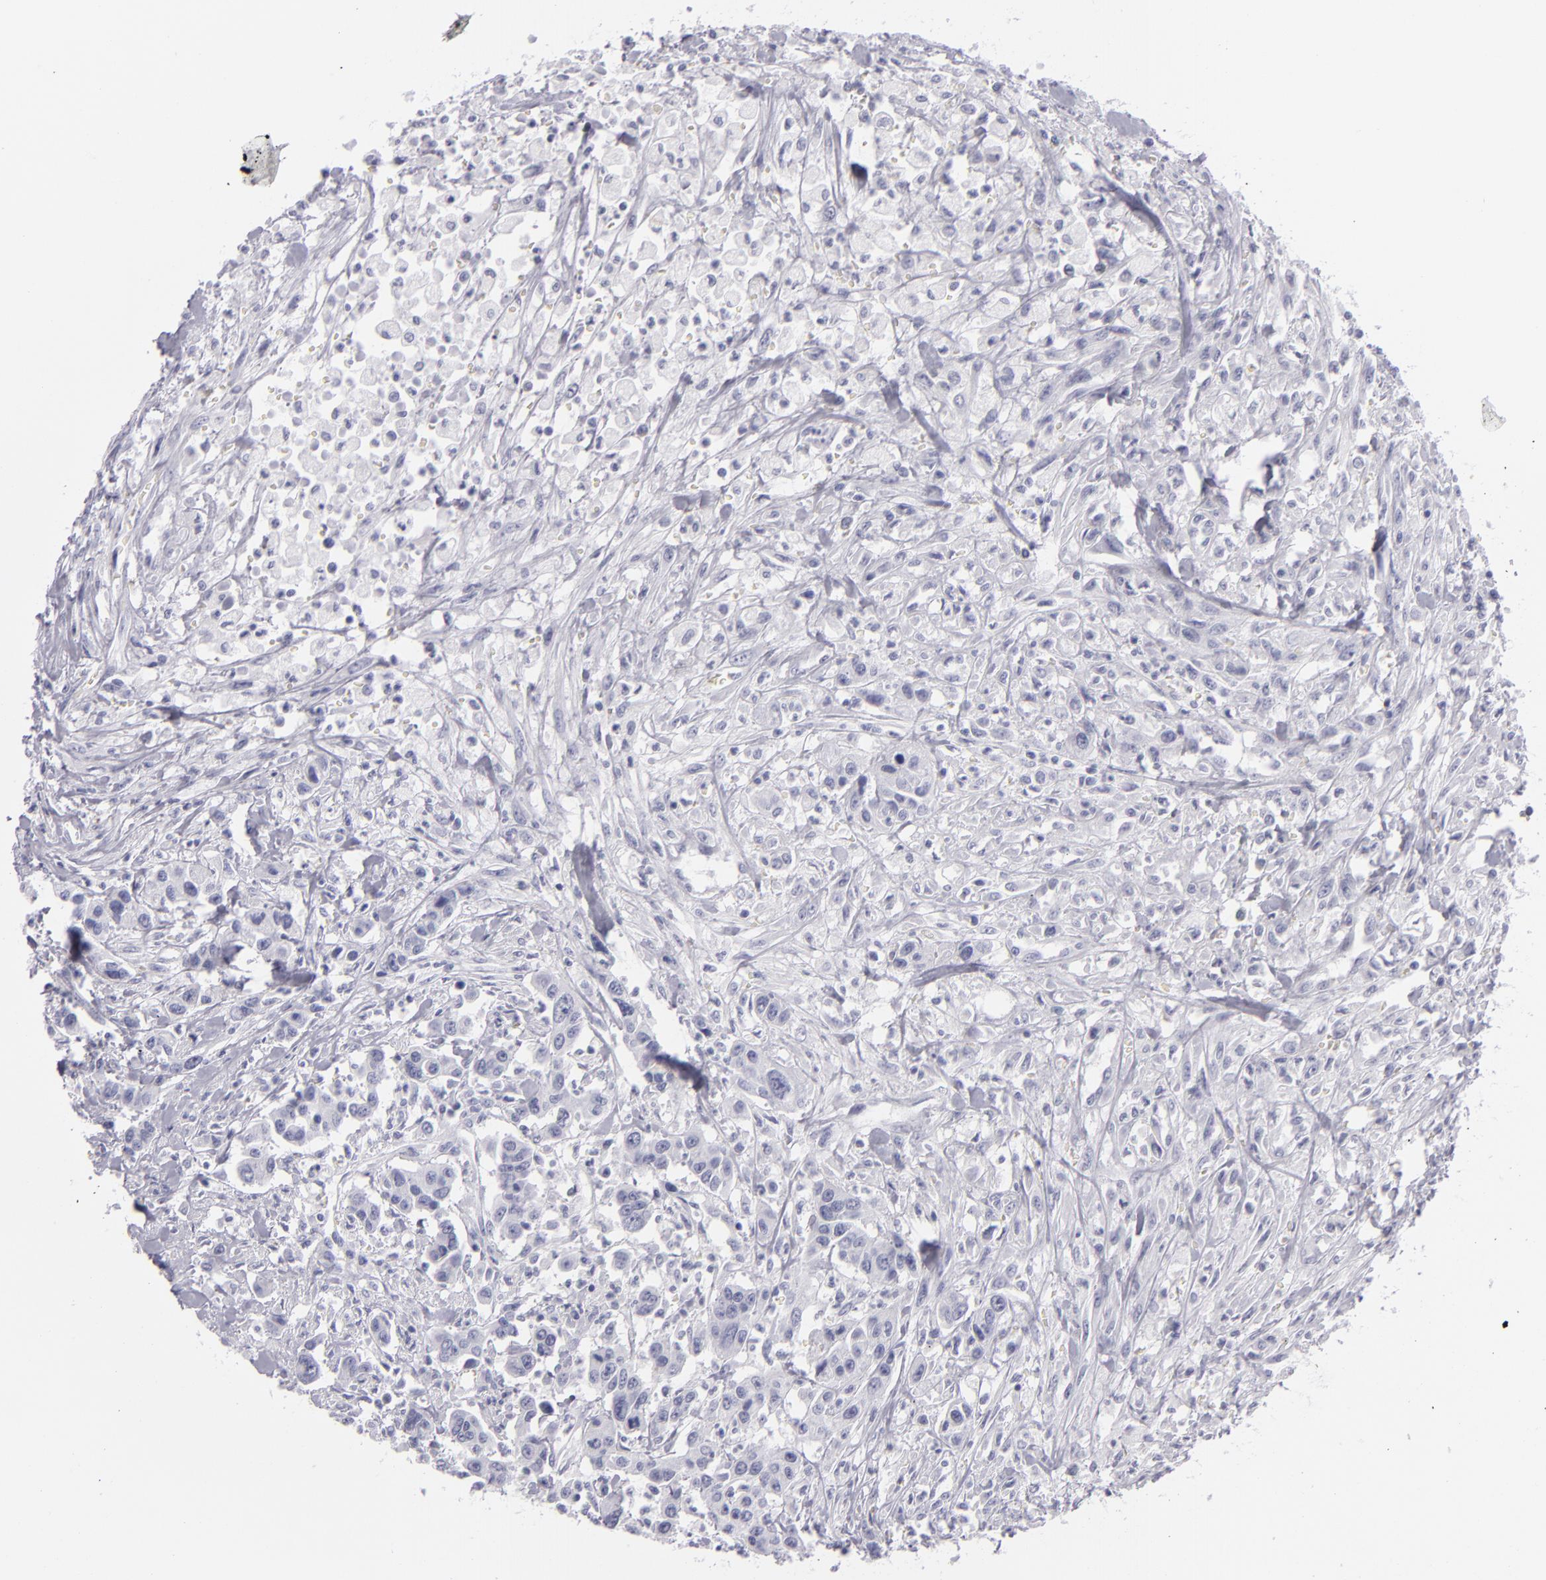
{"staining": {"intensity": "negative", "quantity": "none", "location": "none"}, "tissue": "urothelial cancer", "cell_type": "Tumor cells", "image_type": "cancer", "snomed": [{"axis": "morphology", "description": "Urothelial carcinoma, High grade"}, {"axis": "topography", "description": "Urinary bladder"}], "caption": "Immunohistochemistry (IHC) photomicrograph of human high-grade urothelial carcinoma stained for a protein (brown), which shows no staining in tumor cells. (Immunohistochemistry (IHC), brightfield microscopy, high magnification).", "gene": "VIL1", "patient": {"sex": "male", "age": 86}}